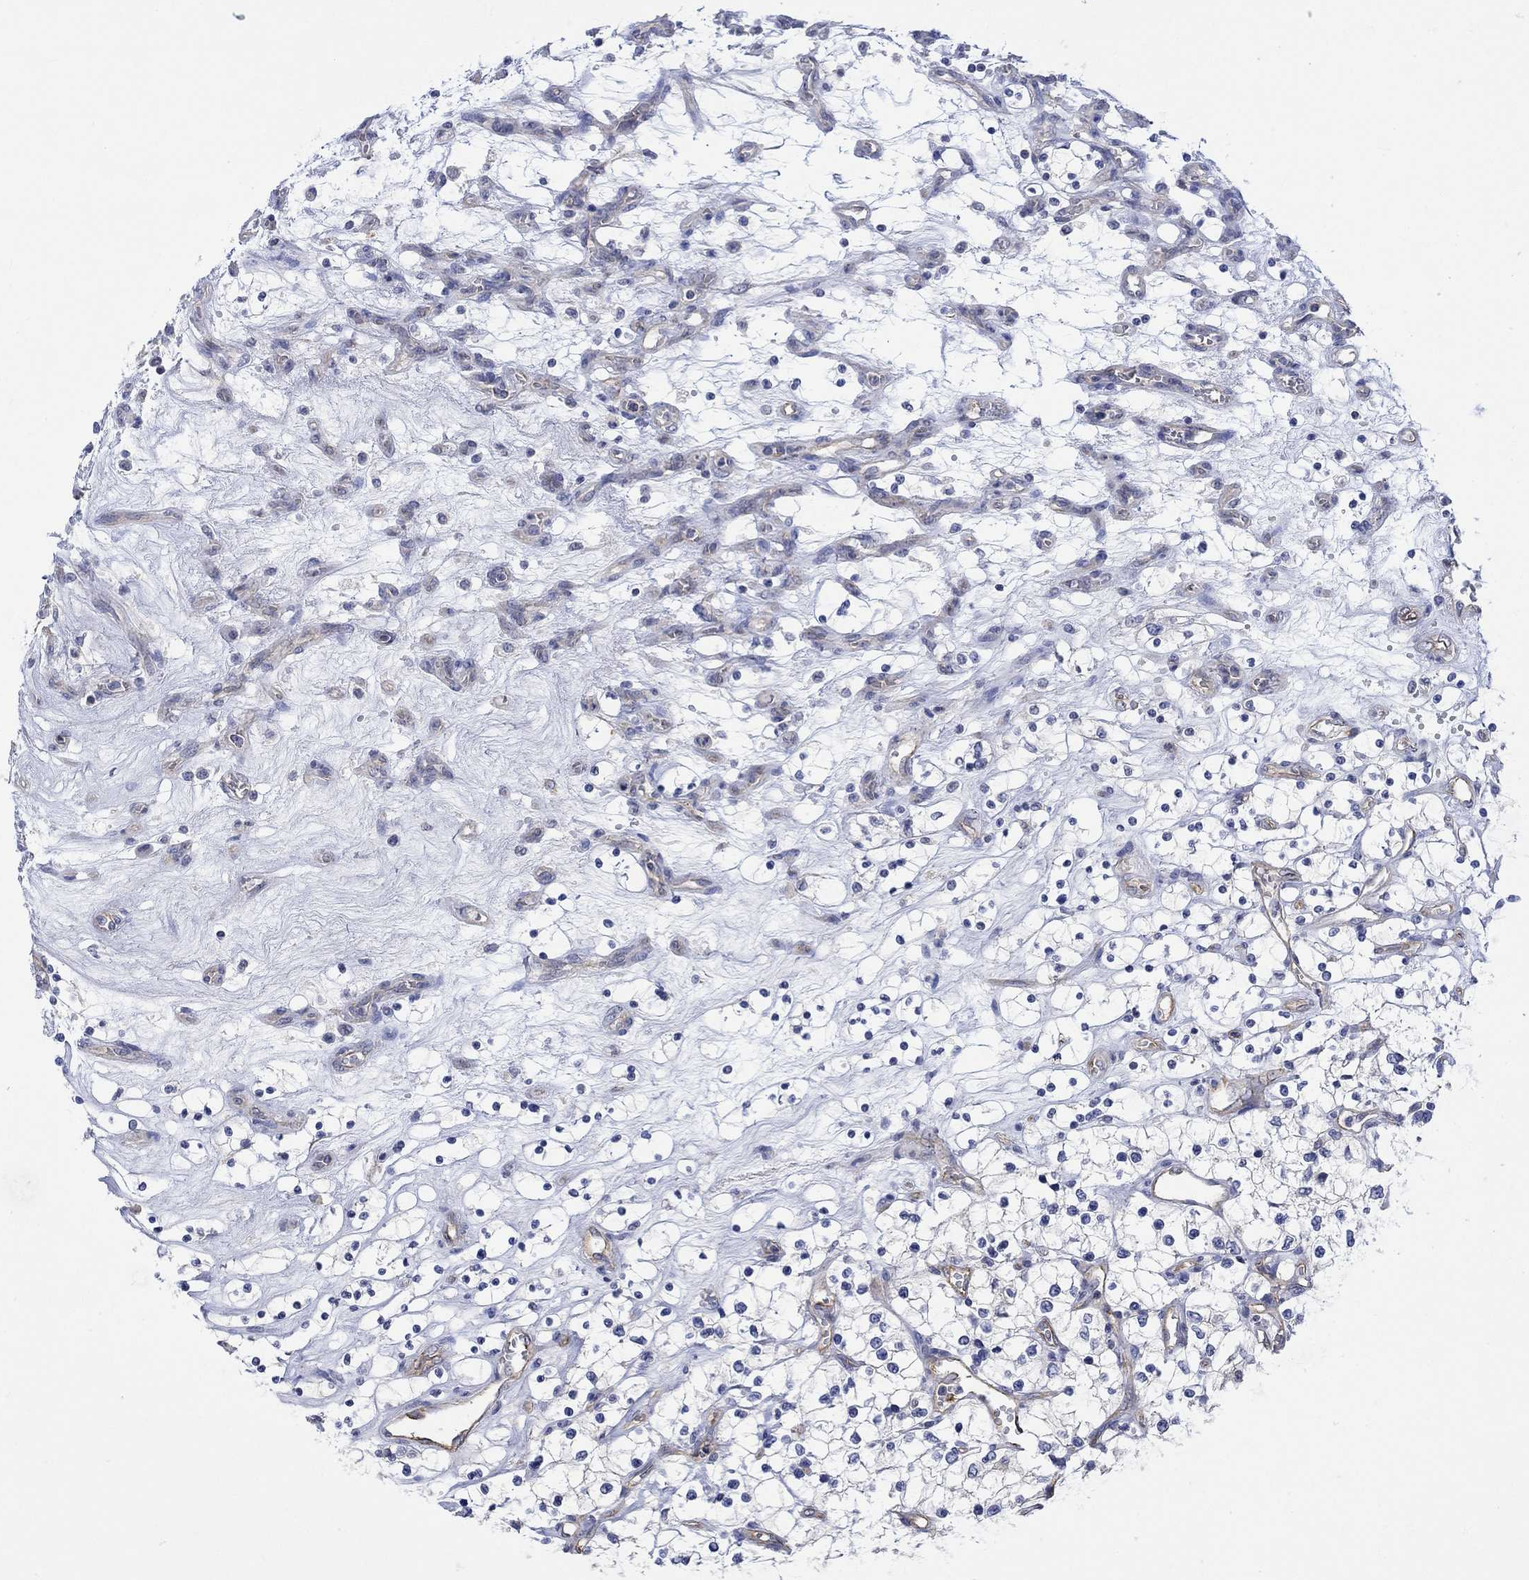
{"staining": {"intensity": "negative", "quantity": "none", "location": "none"}, "tissue": "renal cancer", "cell_type": "Tumor cells", "image_type": "cancer", "snomed": [{"axis": "morphology", "description": "Adenocarcinoma, NOS"}, {"axis": "topography", "description": "Kidney"}], "caption": "Immunohistochemical staining of human renal cancer (adenocarcinoma) demonstrates no significant expression in tumor cells.", "gene": "AGRP", "patient": {"sex": "female", "age": 69}}